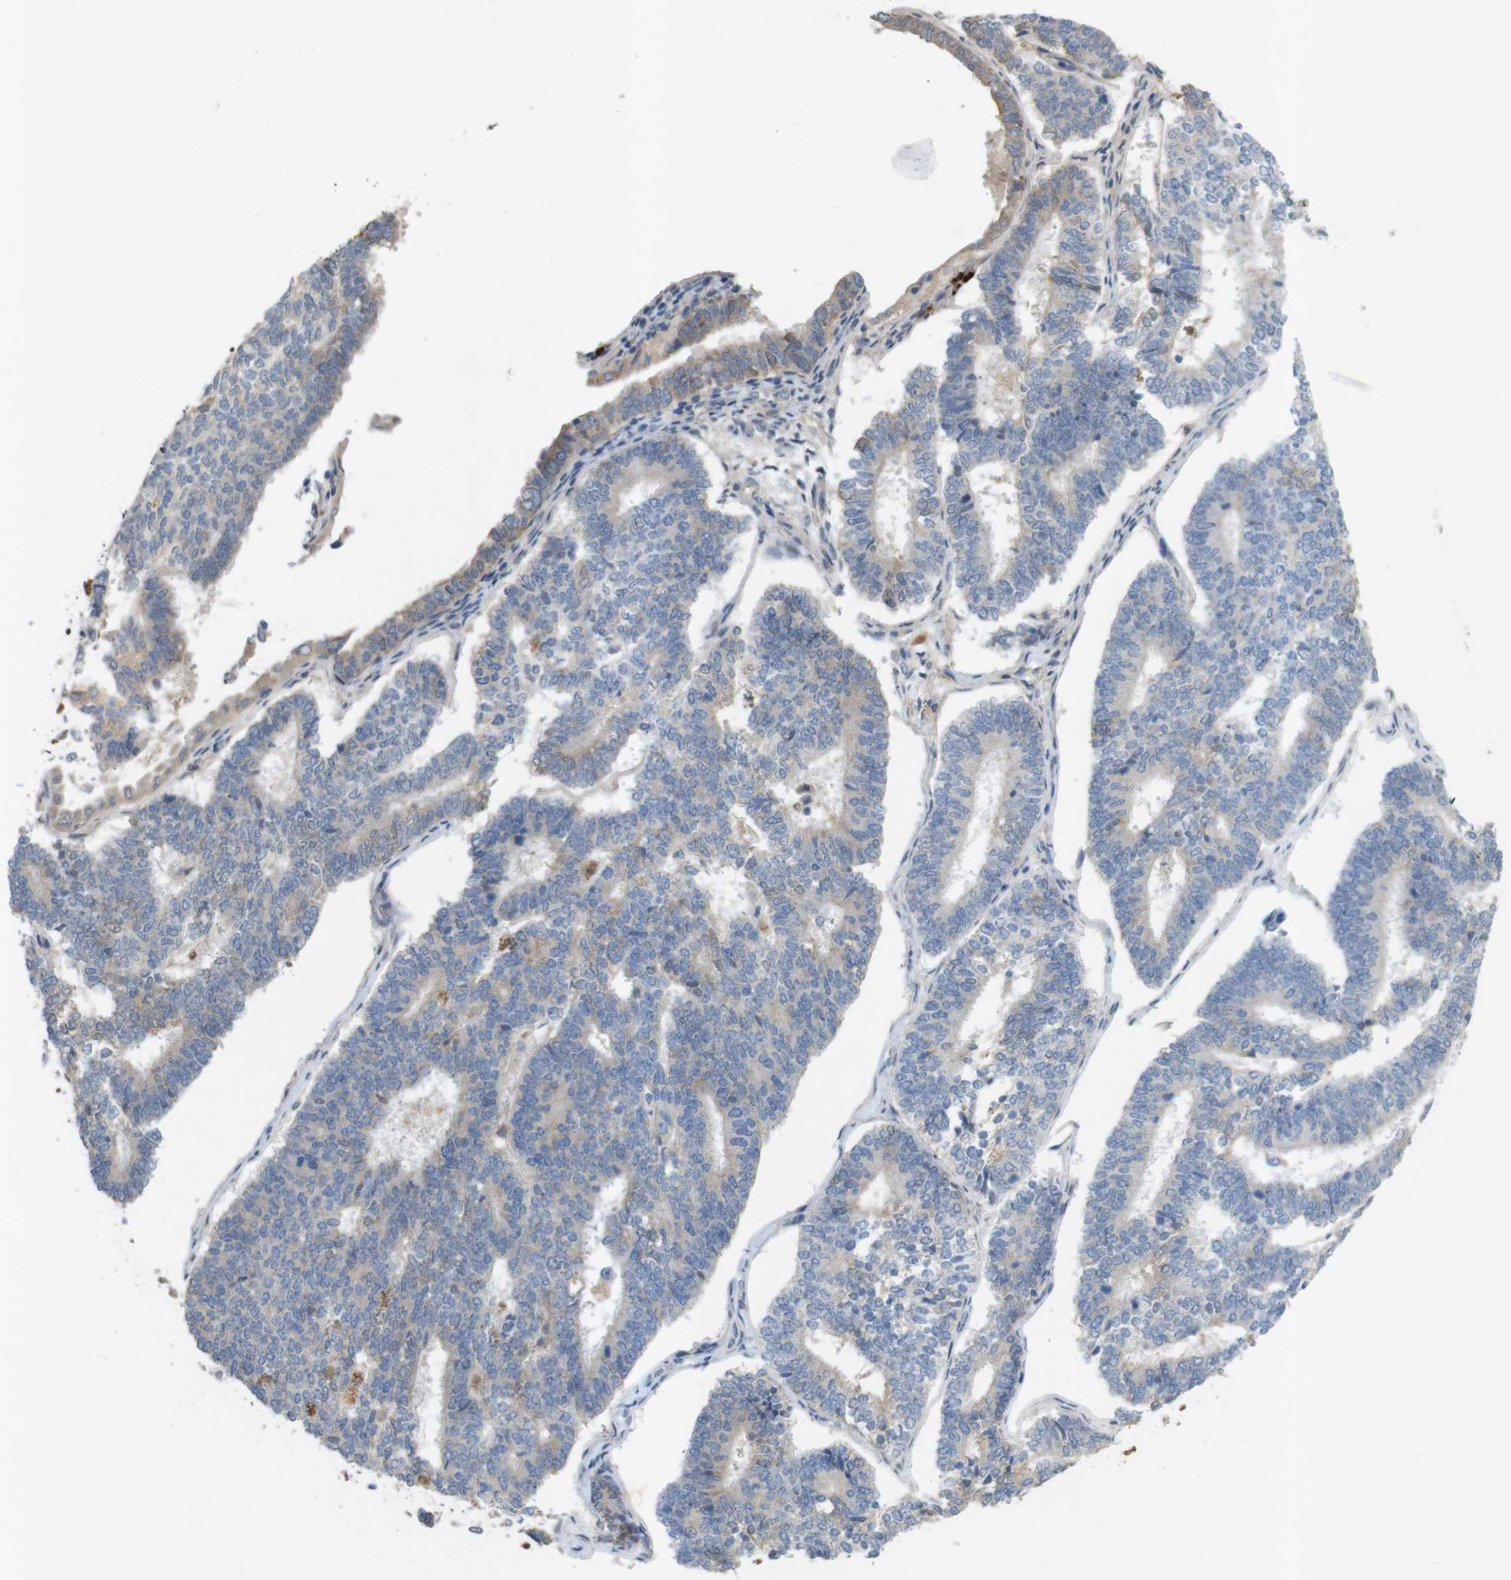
{"staining": {"intensity": "weak", "quantity": "<25%", "location": "cytoplasmic/membranous"}, "tissue": "endometrial cancer", "cell_type": "Tumor cells", "image_type": "cancer", "snomed": [{"axis": "morphology", "description": "Adenocarcinoma, NOS"}, {"axis": "topography", "description": "Endometrium"}], "caption": "Immunohistochemistry image of human endometrial adenocarcinoma stained for a protein (brown), which demonstrates no staining in tumor cells.", "gene": "TSPAN14", "patient": {"sex": "female", "age": 70}}